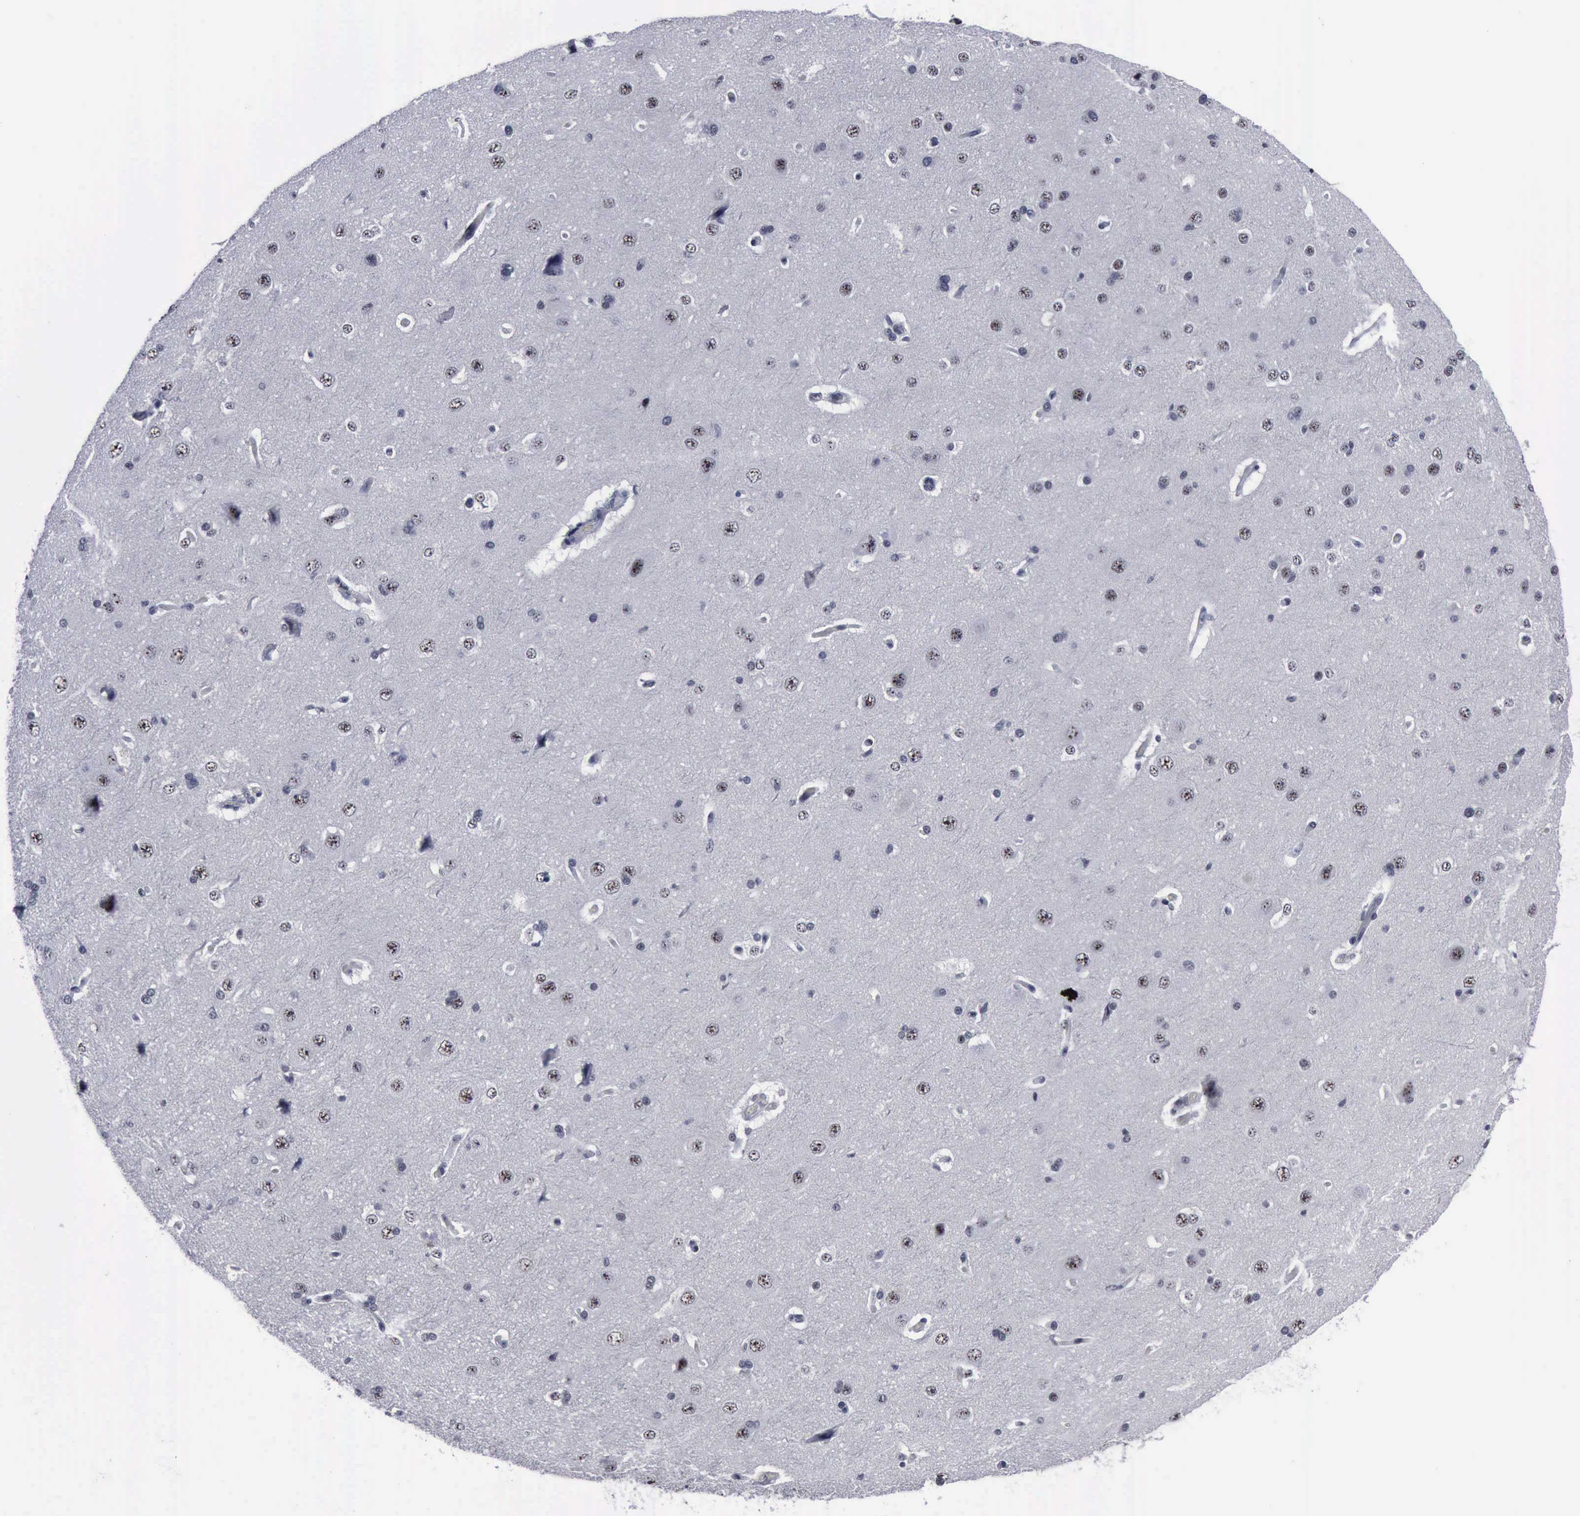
{"staining": {"intensity": "negative", "quantity": "none", "location": "none"}, "tissue": "cerebral cortex", "cell_type": "Endothelial cells", "image_type": "normal", "snomed": [{"axis": "morphology", "description": "Normal tissue, NOS"}, {"axis": "topography", "description": "Cerebral cortex"}], "caption": "Immunohistochemistry histopathology image of normal cerebral cortex: human cerebral cortex stained with DAB (3,3'-diaminobenzidine) reveals no significant protein staining in endothelial cells.", "gene": "BRD1", "patient": {"sex": "female", "age": 45}}